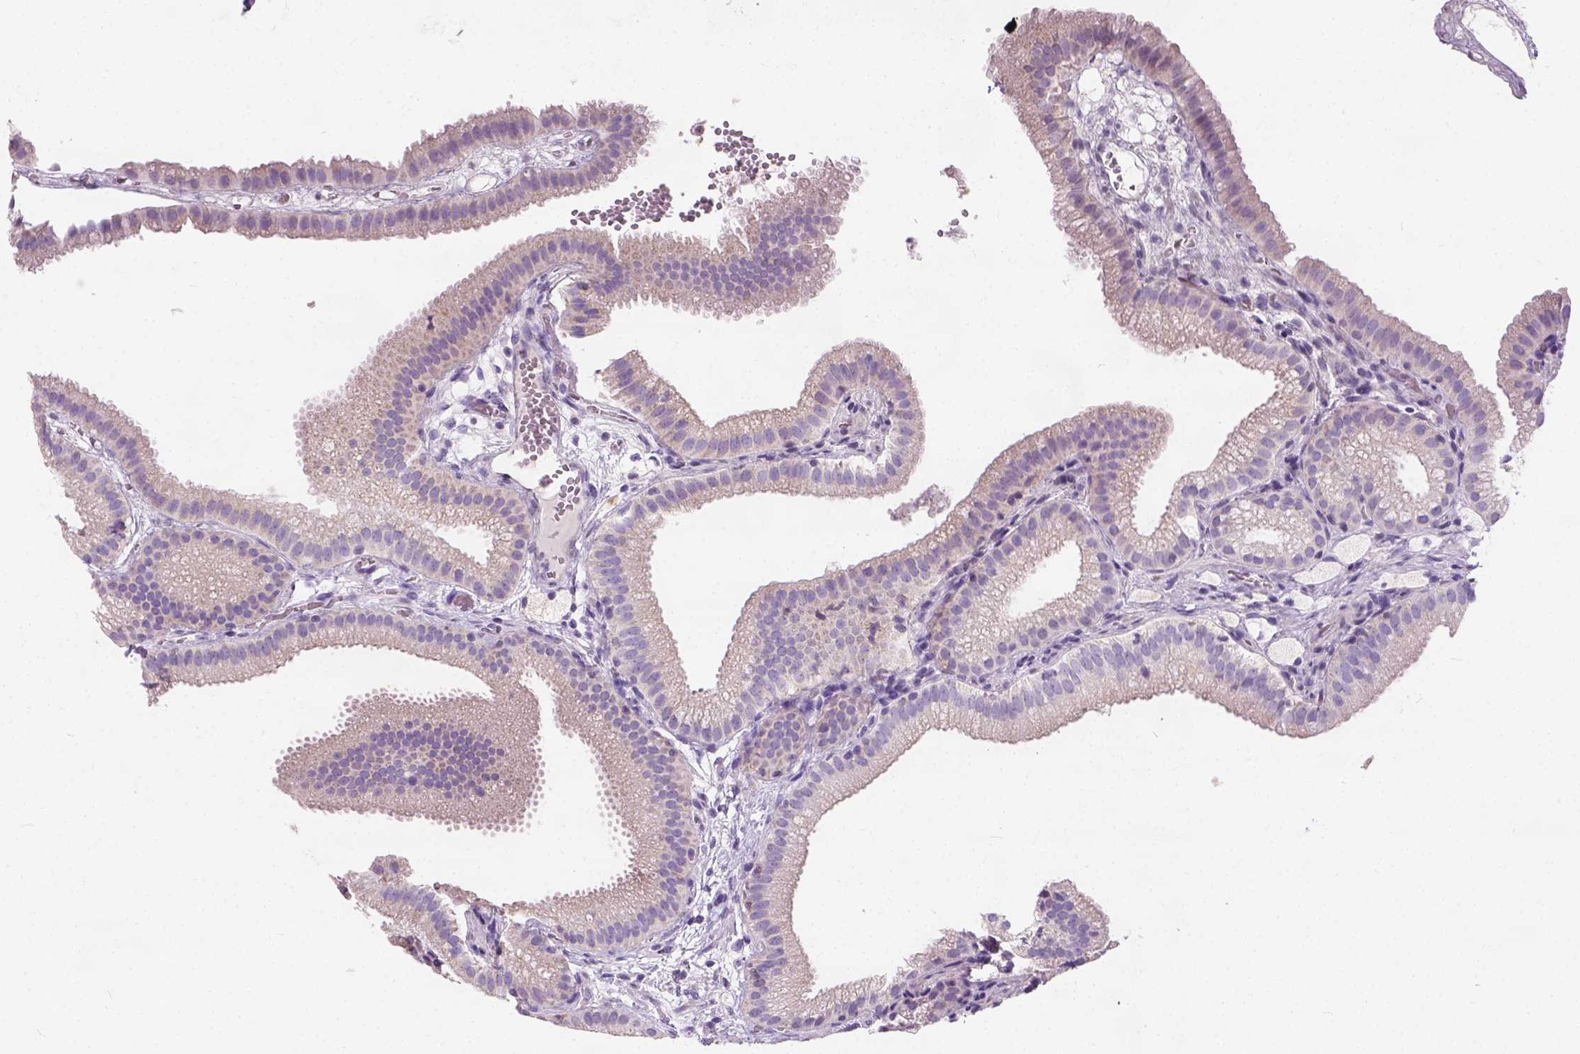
{"staining": {"intensity": "negative", "quantity": "none", "location": "none"}, "tissue": "gallbladder", "cell_type": "Glandular cells", "image_type": "normal", "snomed": [{"axis": "morphology", "description": "Normal tissue, NOS"}, {"axis": "topography", "description": "Gallbladder"}], "caption": "Immunohistochemistry photomicrograph of unremarkable gallbladder: gallbladder stained with DAB (3,3'-diaminobenzidine) exhibits no significant protein expression in glandular cells.", "gene": "CHODL", "patient": {"sex": "female", "age": 63}}